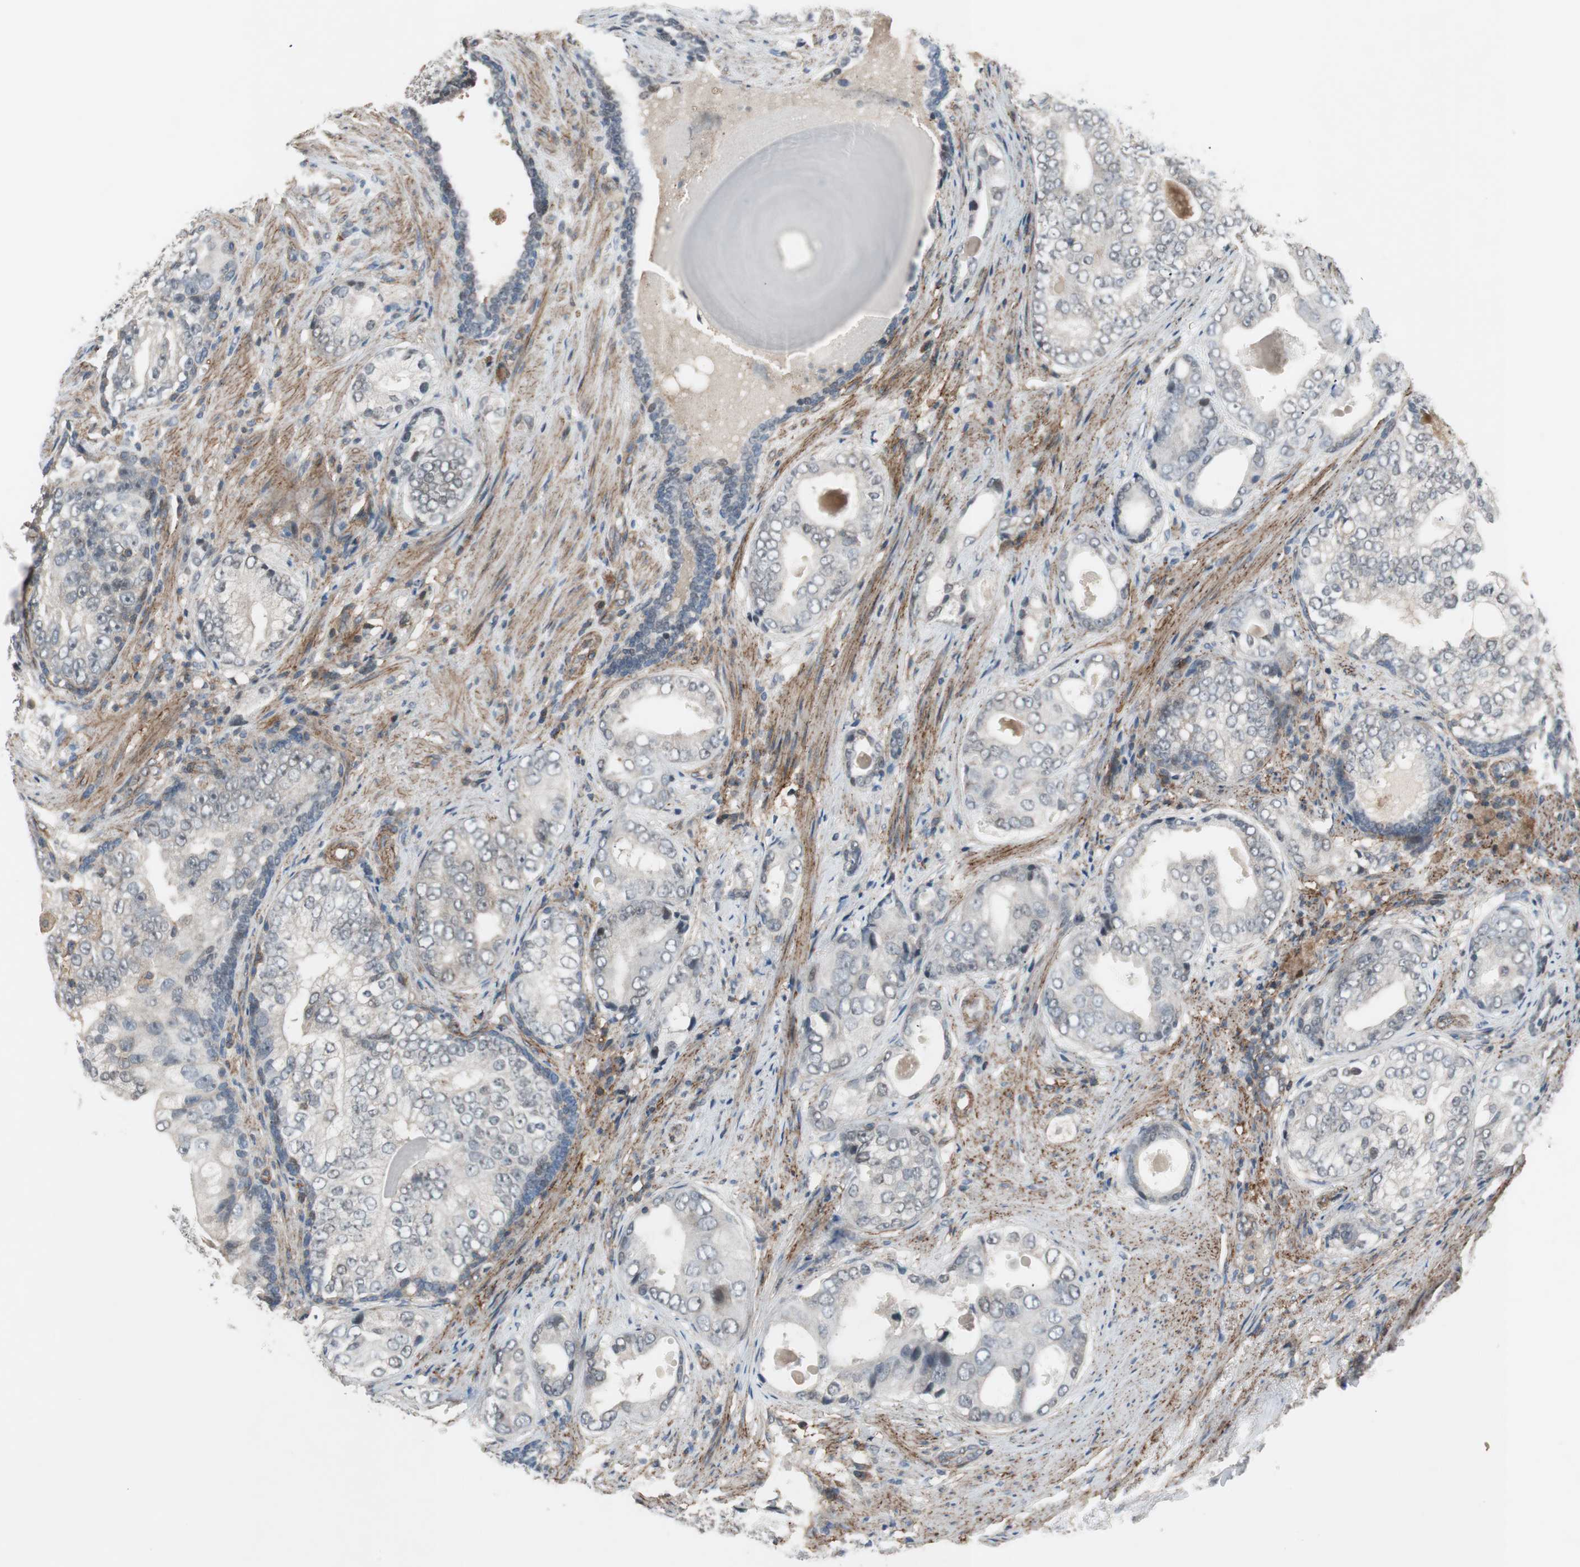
{"staining": {"intensity": "negative", "quantity": "none", "location": "none"}, "tissue": "prostate cancer", "cell_type": "Tumor cells", "image_type": "cancer", "snomed": [{"axis": "morphology", "description": "Adenocarcinoma, High grade"}, {"axis": "topography", "description": "Prostate"}], "caption": "Immunohistochemistry image of neoplastic tissue: human prostate adenocarcinoma (high-grade) stained with DAB displays no significant protein expression in tumor cells.", "gene": "GRHL1", "patient": {"sex": "male", "age": 66}}